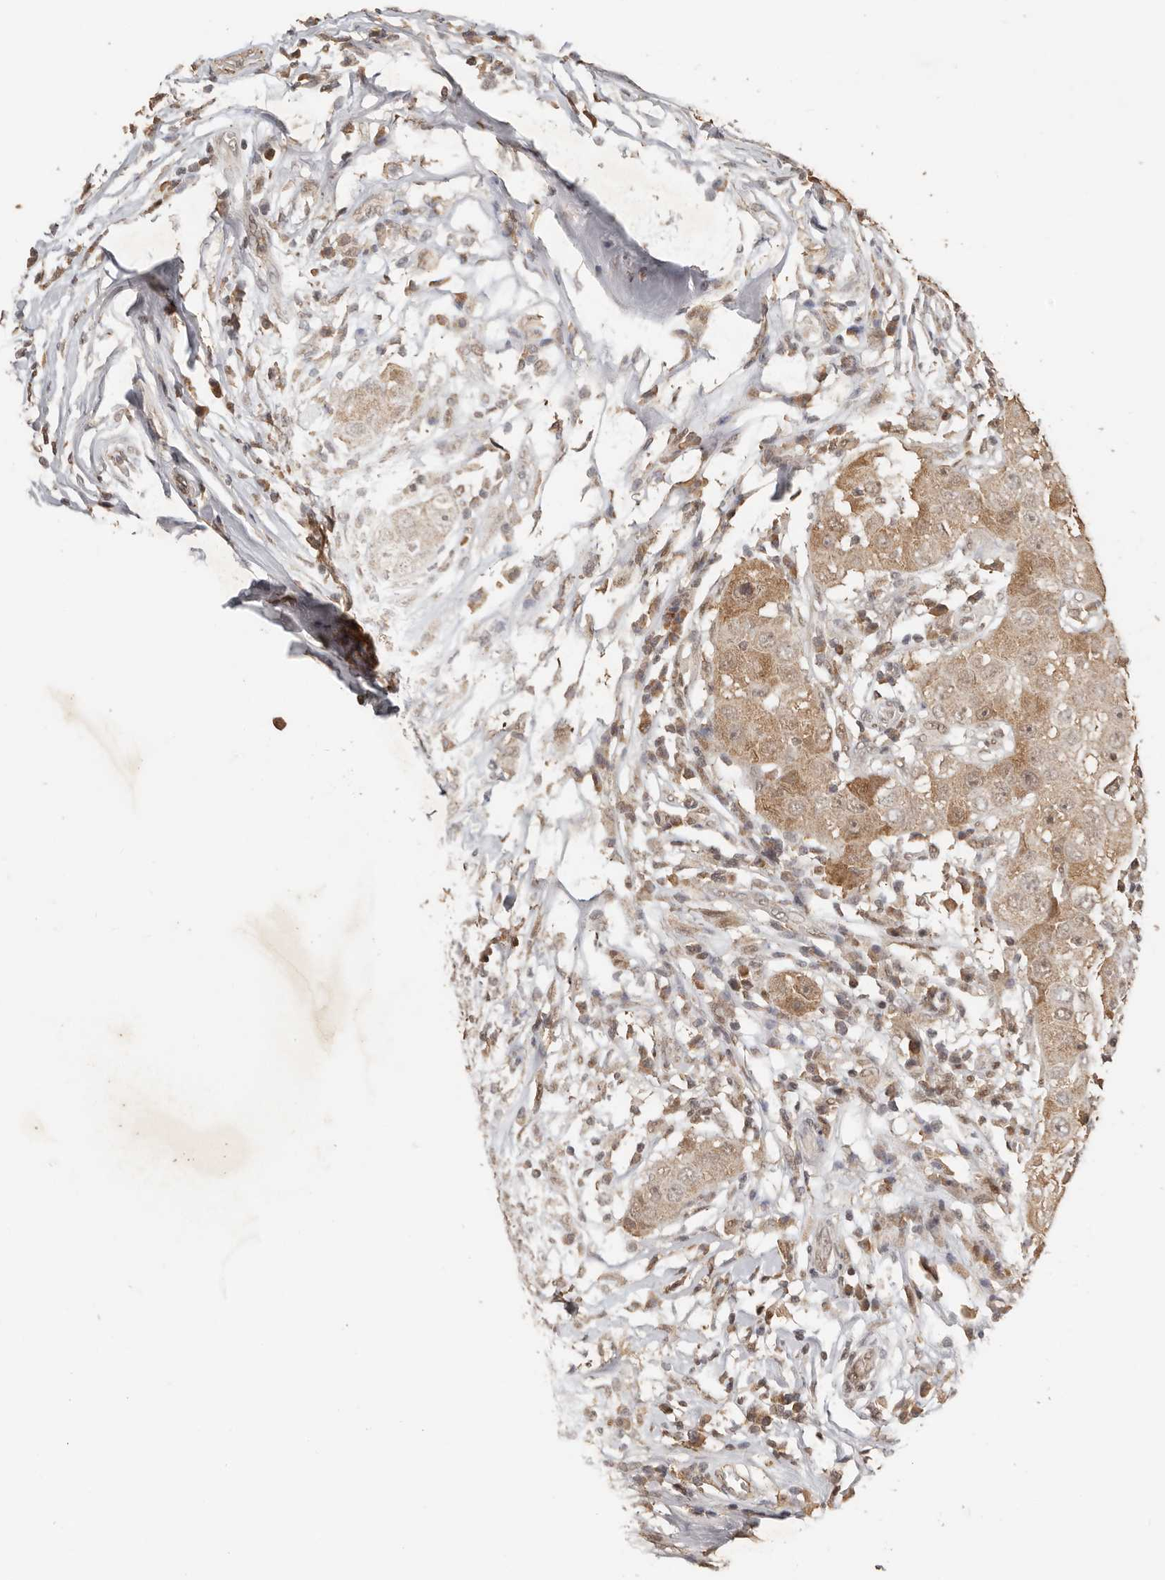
{"staining": {"intensity": "moderate", "quantity": ">75%", "location": "cytoplasmic/membranous,nuclear"}, "tissue": "breast cancer", "cell_type": "Tumor cells", "image_type": "cancer", "snomed": [{"axis": "morphology", "description": "Duct carcinoma"}, {"axis": "topography", "description": "Breast"}], "caption": "A photomicrograph of human breast cancer stained for a protein shows moderate cytoplasmic/membranous and nuclear brown staining in tumor cells. (Stains: DAB (3,3'-diaminobenzidine) in brown, nuclei in blue, Microscopy: brightfield microscopy at high magnification).", "gene": "SEC14L1", "patient": {"sex": "female", "age": 27}}